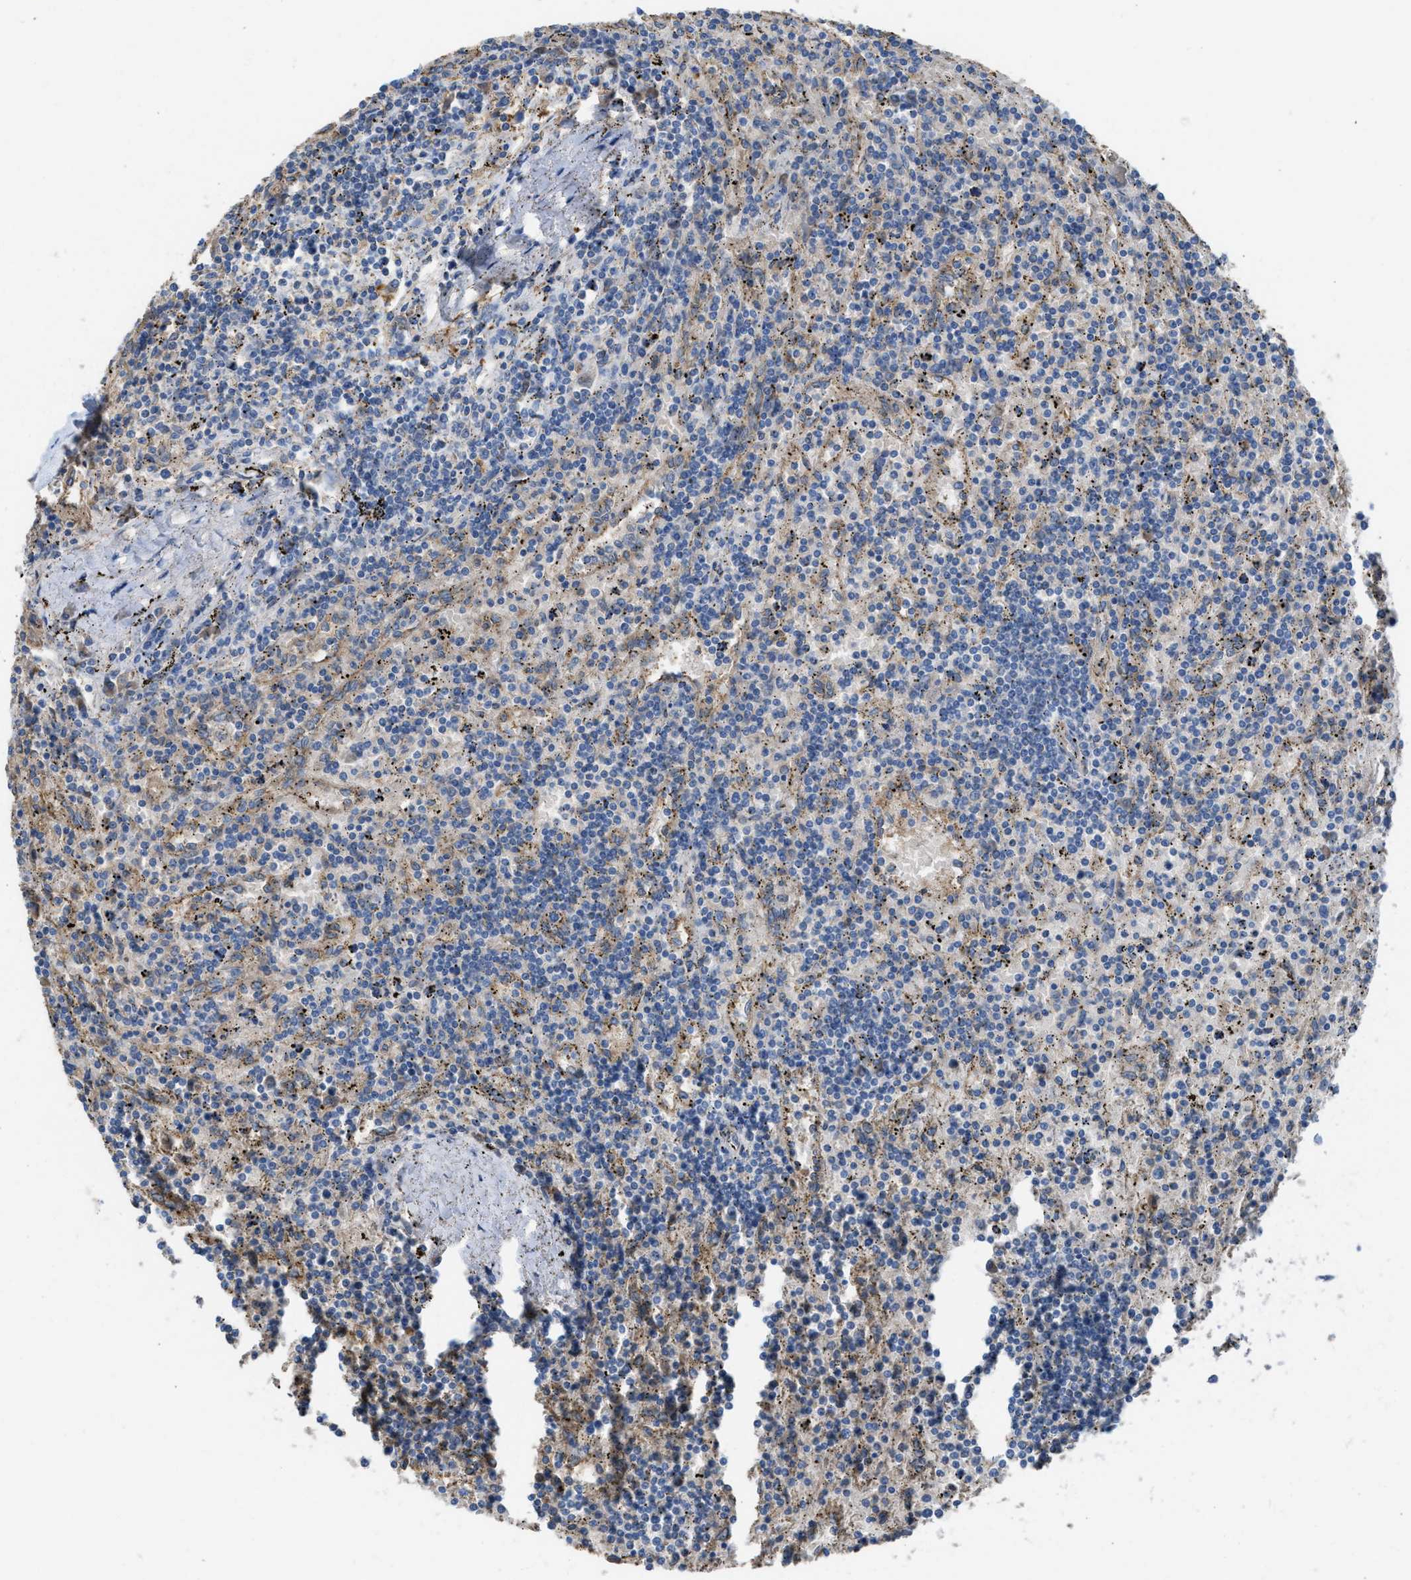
{"staining": {"intensity": "negative", "quantity": "none", "location": "none"}, "tissue": "lymphoma", "cell_type": "Tumor cells", "image_type": "cancer", "snomed": [{"axis": "morphology", "description": "Malignant lymphoma, non-Hodgkin's type, Low grade"}, {"axis": "topography", "description": "Spleen"}], "caption": "Low-grade malignant lymphoma, non-Hodgkin's type stained for a protein using immunohistochemistry reveals no staining tumor cells.", "gene": "NQO2", "patient": {"sex": "male", "age": 76}}